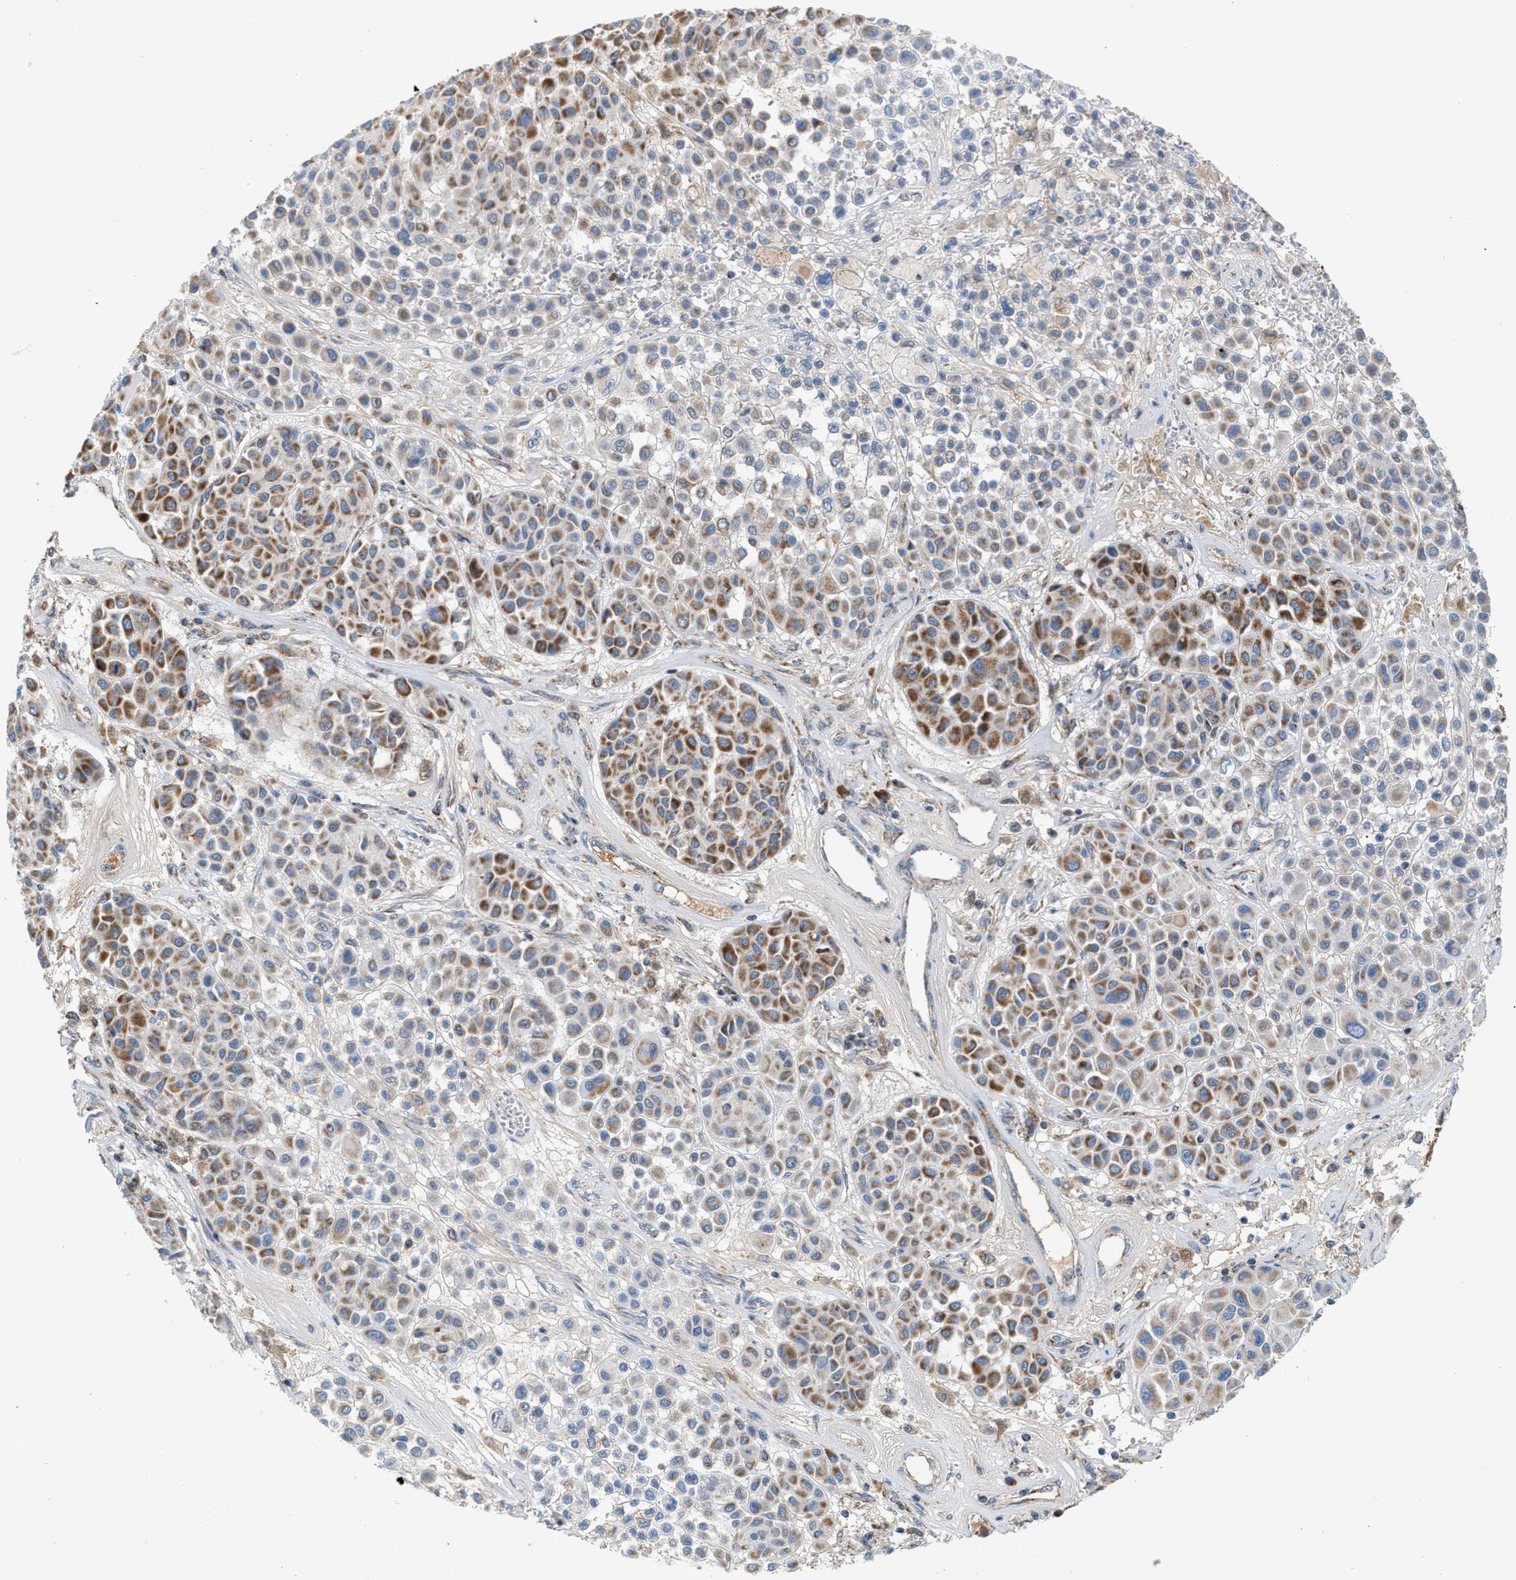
{"staining": {"intensity": "moderate", "quantity": "25%-75%", "location": "cytoplasmic/membranous"}, "tissue": "melanoma", "cell_type": "Tumor cells", "image_type": "cancer", "snomed": [{"axis": "morphology", "description": "Malignant melanoma, Metastatic site"}, {"axis": "topography", "description": "Soft tissue"}], "caption": "Protein expression analysis of melanoma displays moderate cytoplasmic/membranous staining in about 25%-75% of tumor cells.", "gene": "PMPCA", "patient": {"sex": "male", "age": 41}}